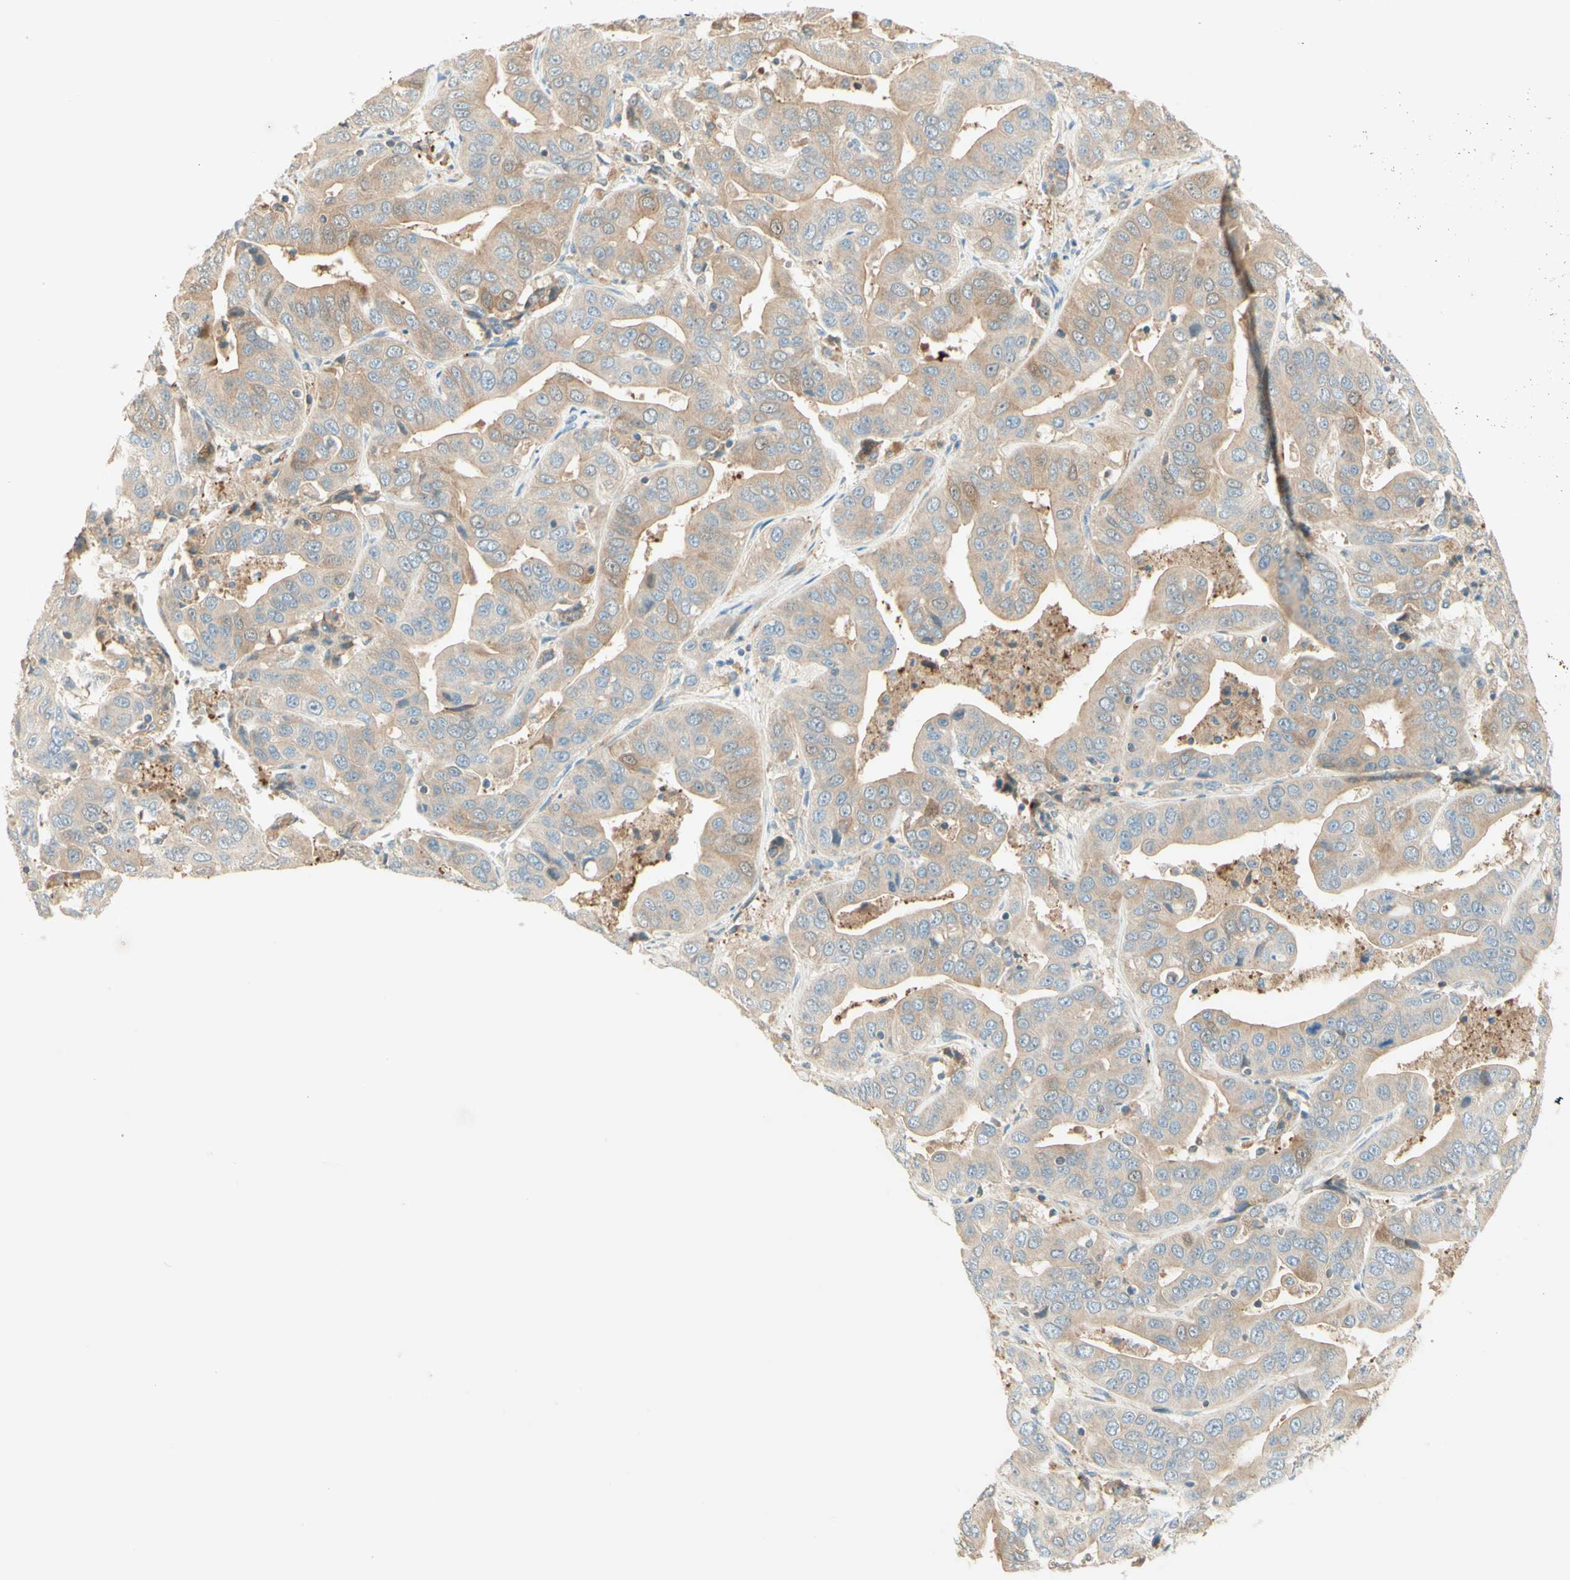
{"staining": {"intensity": "weak", "quantity": ">75%", "location": "cytoplasmic/membranous"}, "tissue": "liver cancer", "cell_type": "Tumor cells", "image_type": "cancer", "snomed": [{"axis": "morphology", "description": "Cholangiocarcinoma"}, {"axis": "topography", "description": "Liver"}], "caption": "An image showing weak cytoplasmic/membranous expression in approximately >75% of tumor cells in liver cholangiocarcinoma, as visualized by brown immunohistochemical staining.", "gene": "PROM1", "patient": {"sex": "female", "age": 52}}